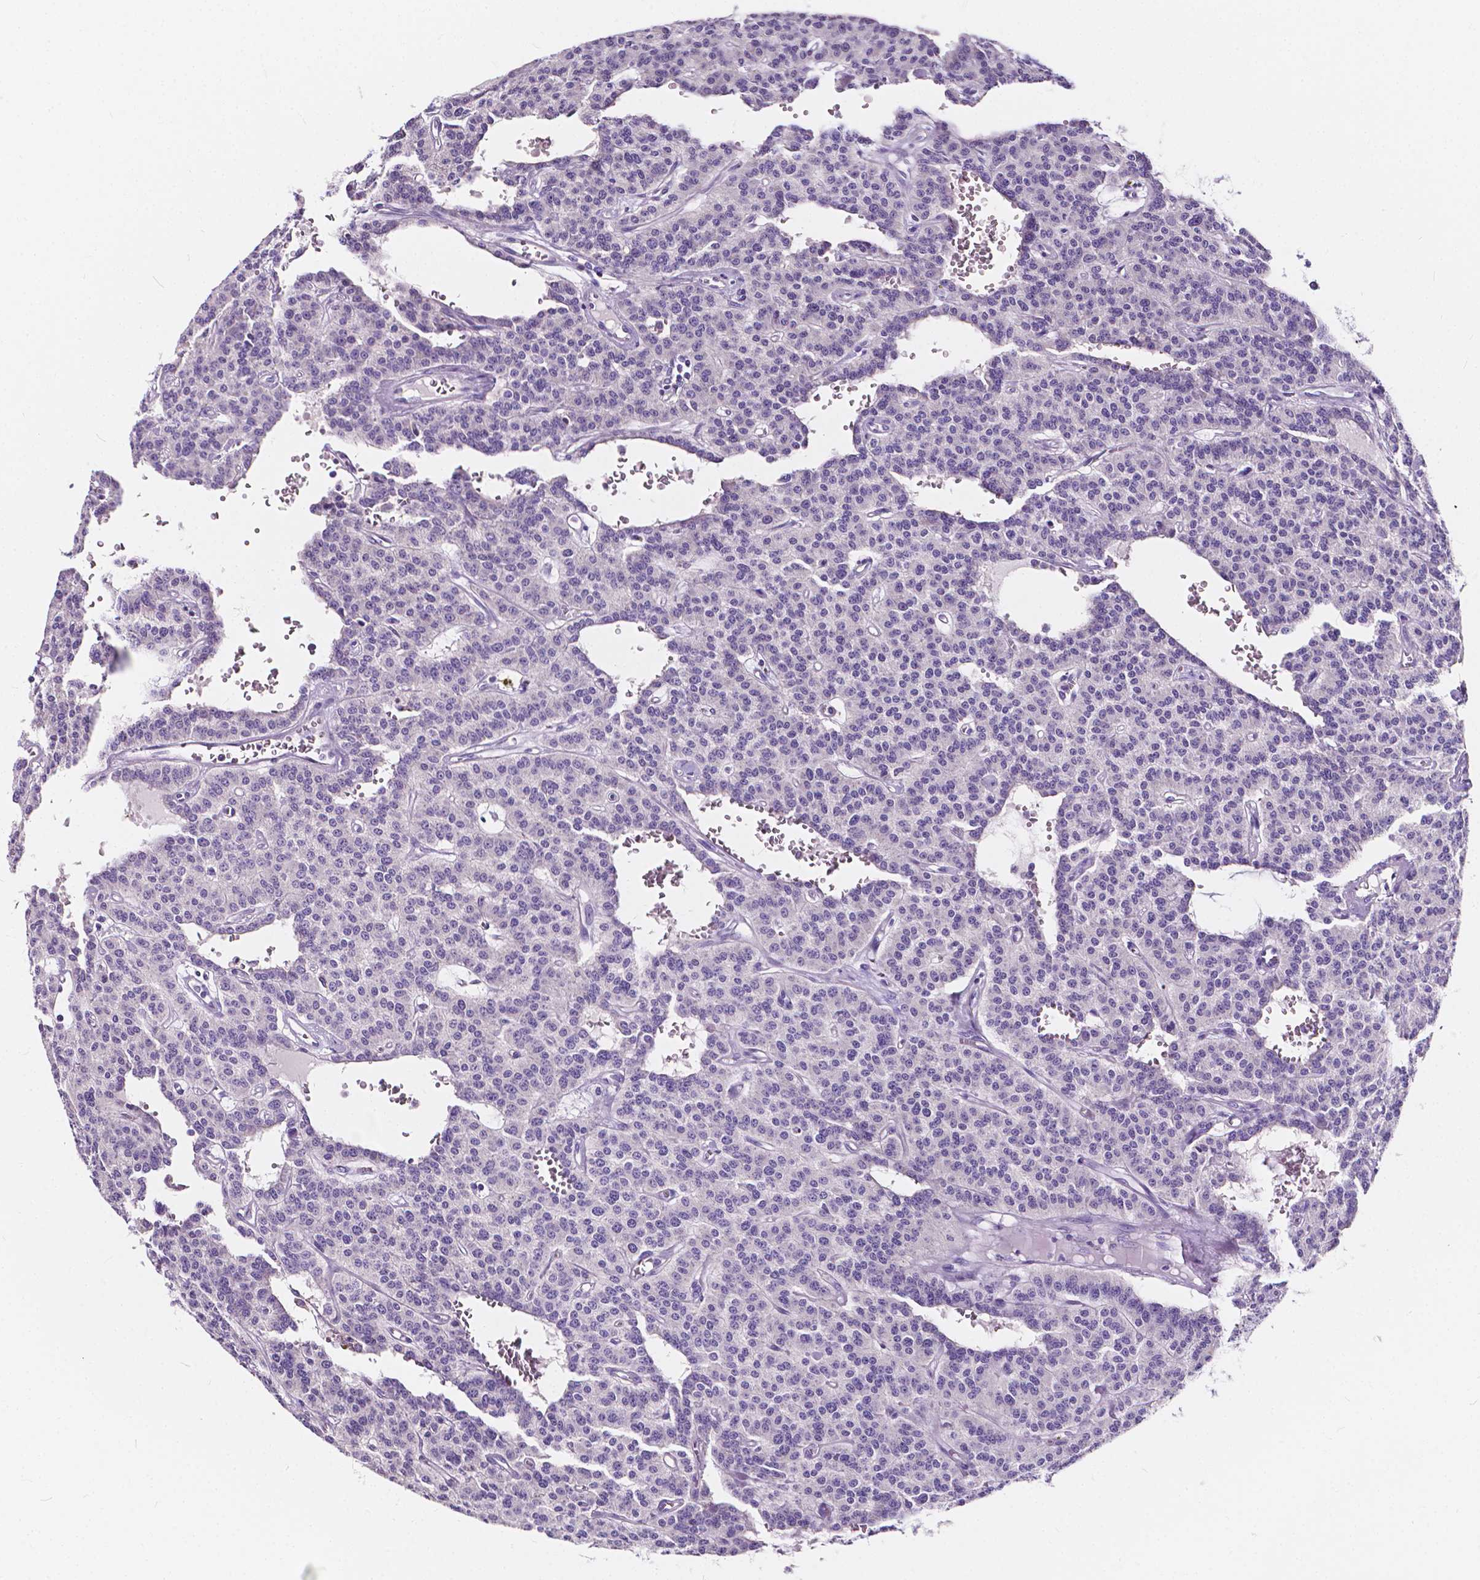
{"staining": {"intensity": "negative", "quantity": "none", "location": "none"}, "tissue": "carcinoid", "cell_type": "Tumor cells", "image_type": "cancer", "snomed": [{"axis": "morphology", "description": "Carcinoid, malignant, NOS"}, {"axis": "topography", "description": "Lung"}], "caption": "This is a image of IHC staining of carcinoid (malignant), which shows no expression in tumor cells. (DAB IHC with hematoxylin counter stain).", "gene": "CLSTN2", "patient": {"sex": "female", "age": 71}}